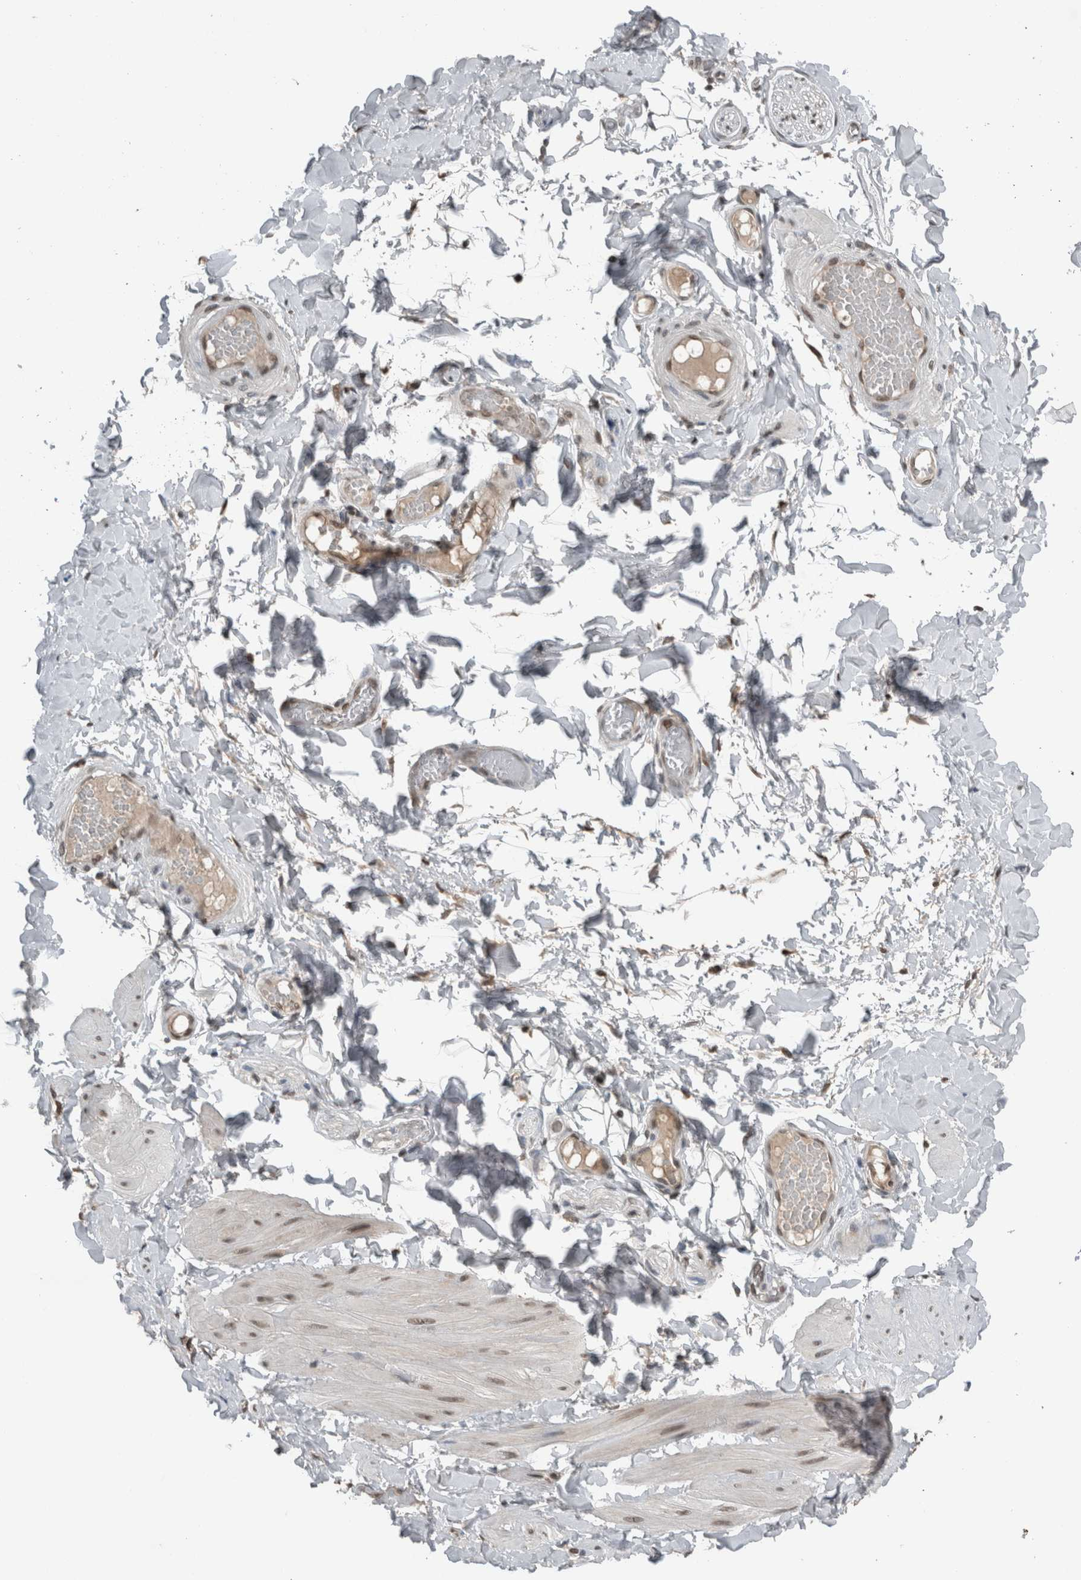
{"staining": {"intensity": "negative", "quantity": "none", "location": "none"}, "tissue": "adipose tissue", "cell_type": "Adipocytes", "image_type": "normal", "snomed": [{"axis": "morphology", "description": "Normal tissue, NOS"}, {"axis": "topography", "description": "Adipose tissue"}, {"axis": "topography", "description": "Vascular tissue"}, {"axis": "topography", "description": "Peripheral nerve tissue"}], "caption": "DAB immunohistochemical staining of unremarkable human adipose tissue shows no significant staining in adipocytes. (DAB IHC with hematoxylin counter stain).", "gene": "SPAG7", "patient": {"sex": "male", "age": 25}}